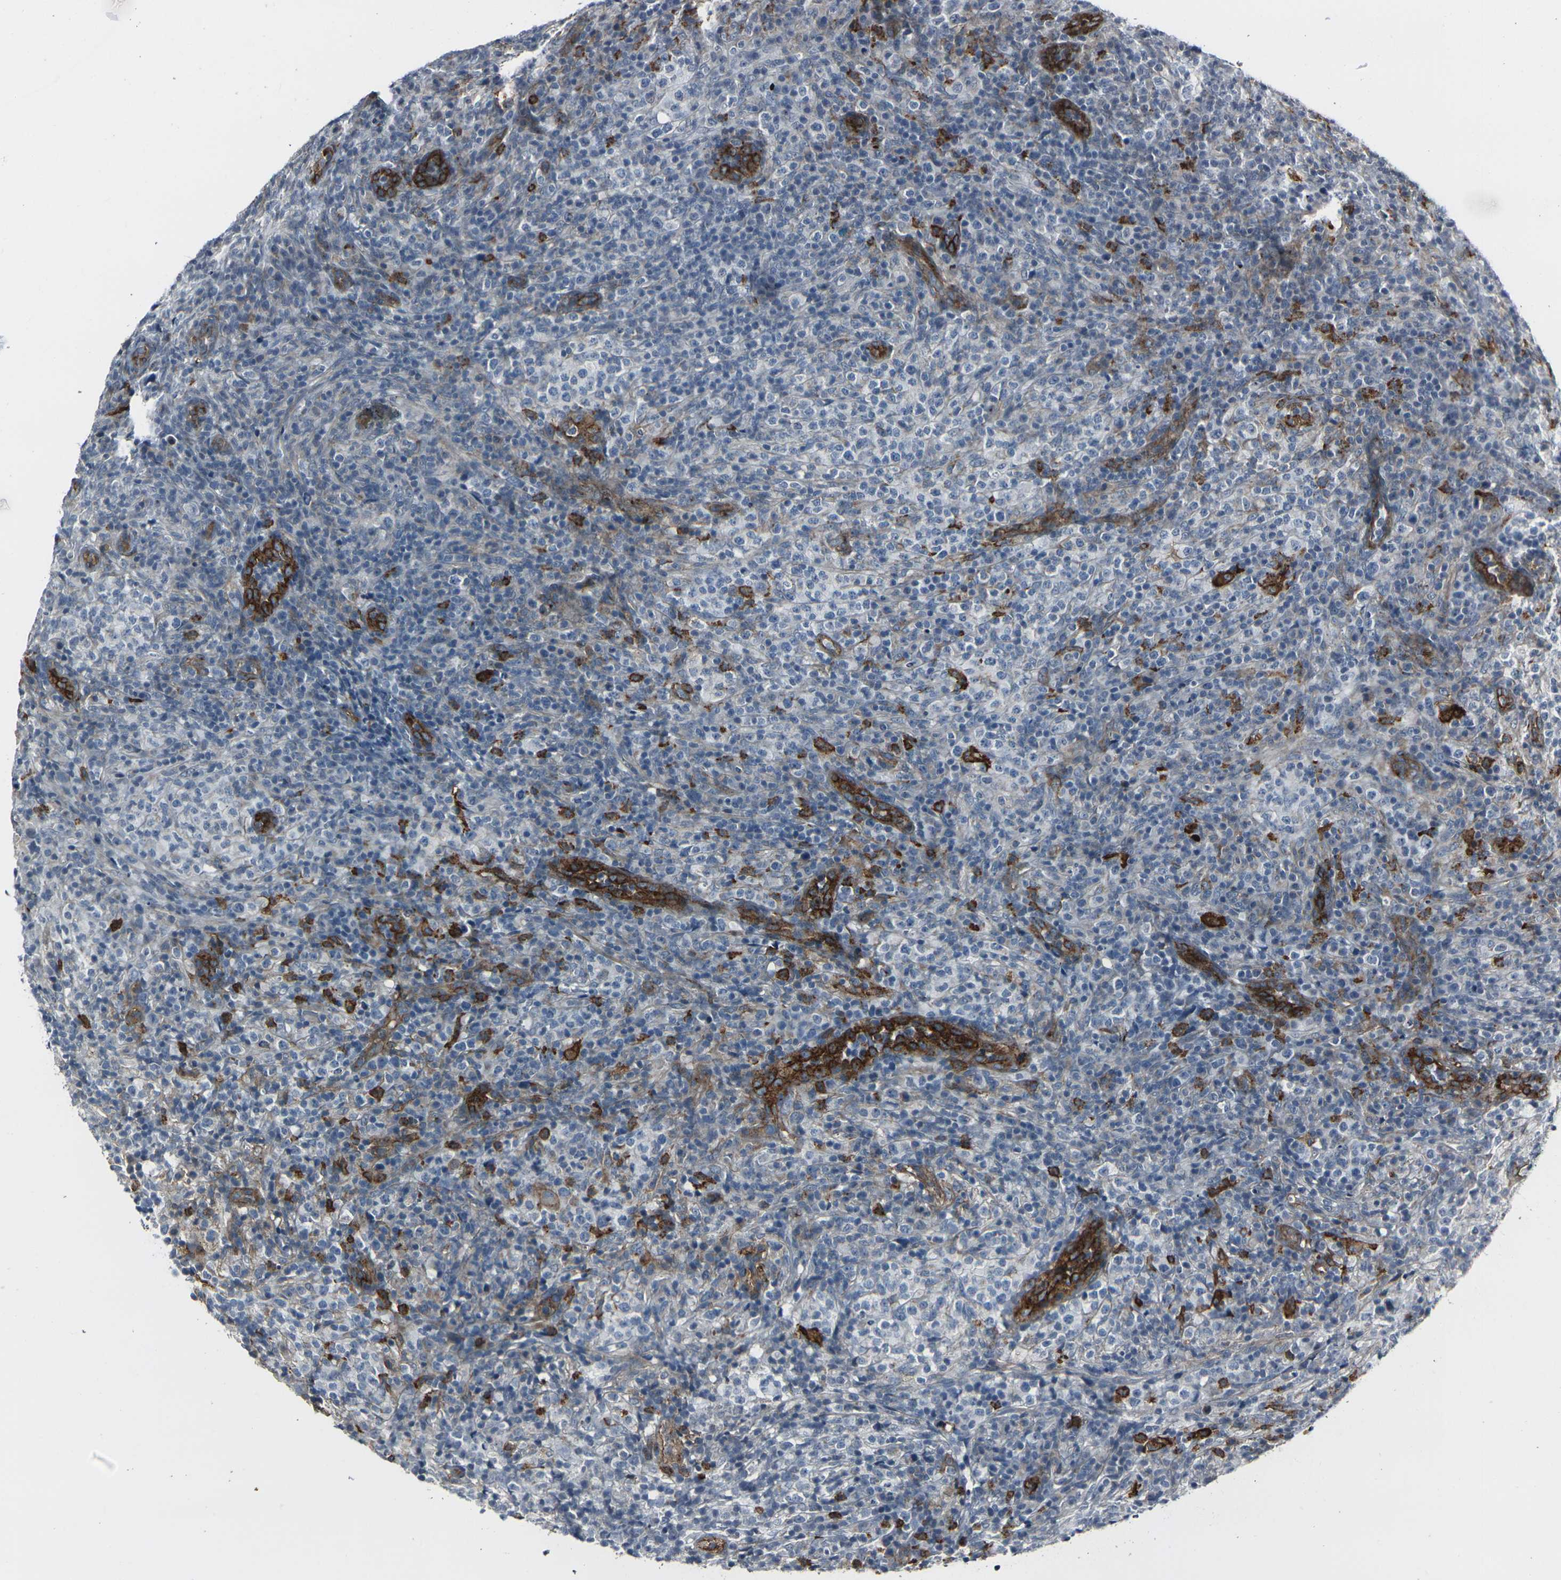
{"staining": {"intensity": "strong", "quantity": "<25%", "location": "cytoplasmic/membranous"}, "tissue": "lymphoma", "cell_type": "Tumor cells", "image_type": "cancer", "snomed": [{"axis": "morphology", "description": "Malignant lymphoma, non-Hodgkin's type, High grade"}, {"axis": "topography", "description": "Lymph node"}], "caption": "Approximately <25% of tumor cells in human malignant lymphoma, non-Hodgkin's type (high-grade) display strong cytoplasmic/membranous protein positivity as visualized by brown immunohistochemical staining.", "gene": "MYOF", "patient": {"sex": "female", "age": 76}}